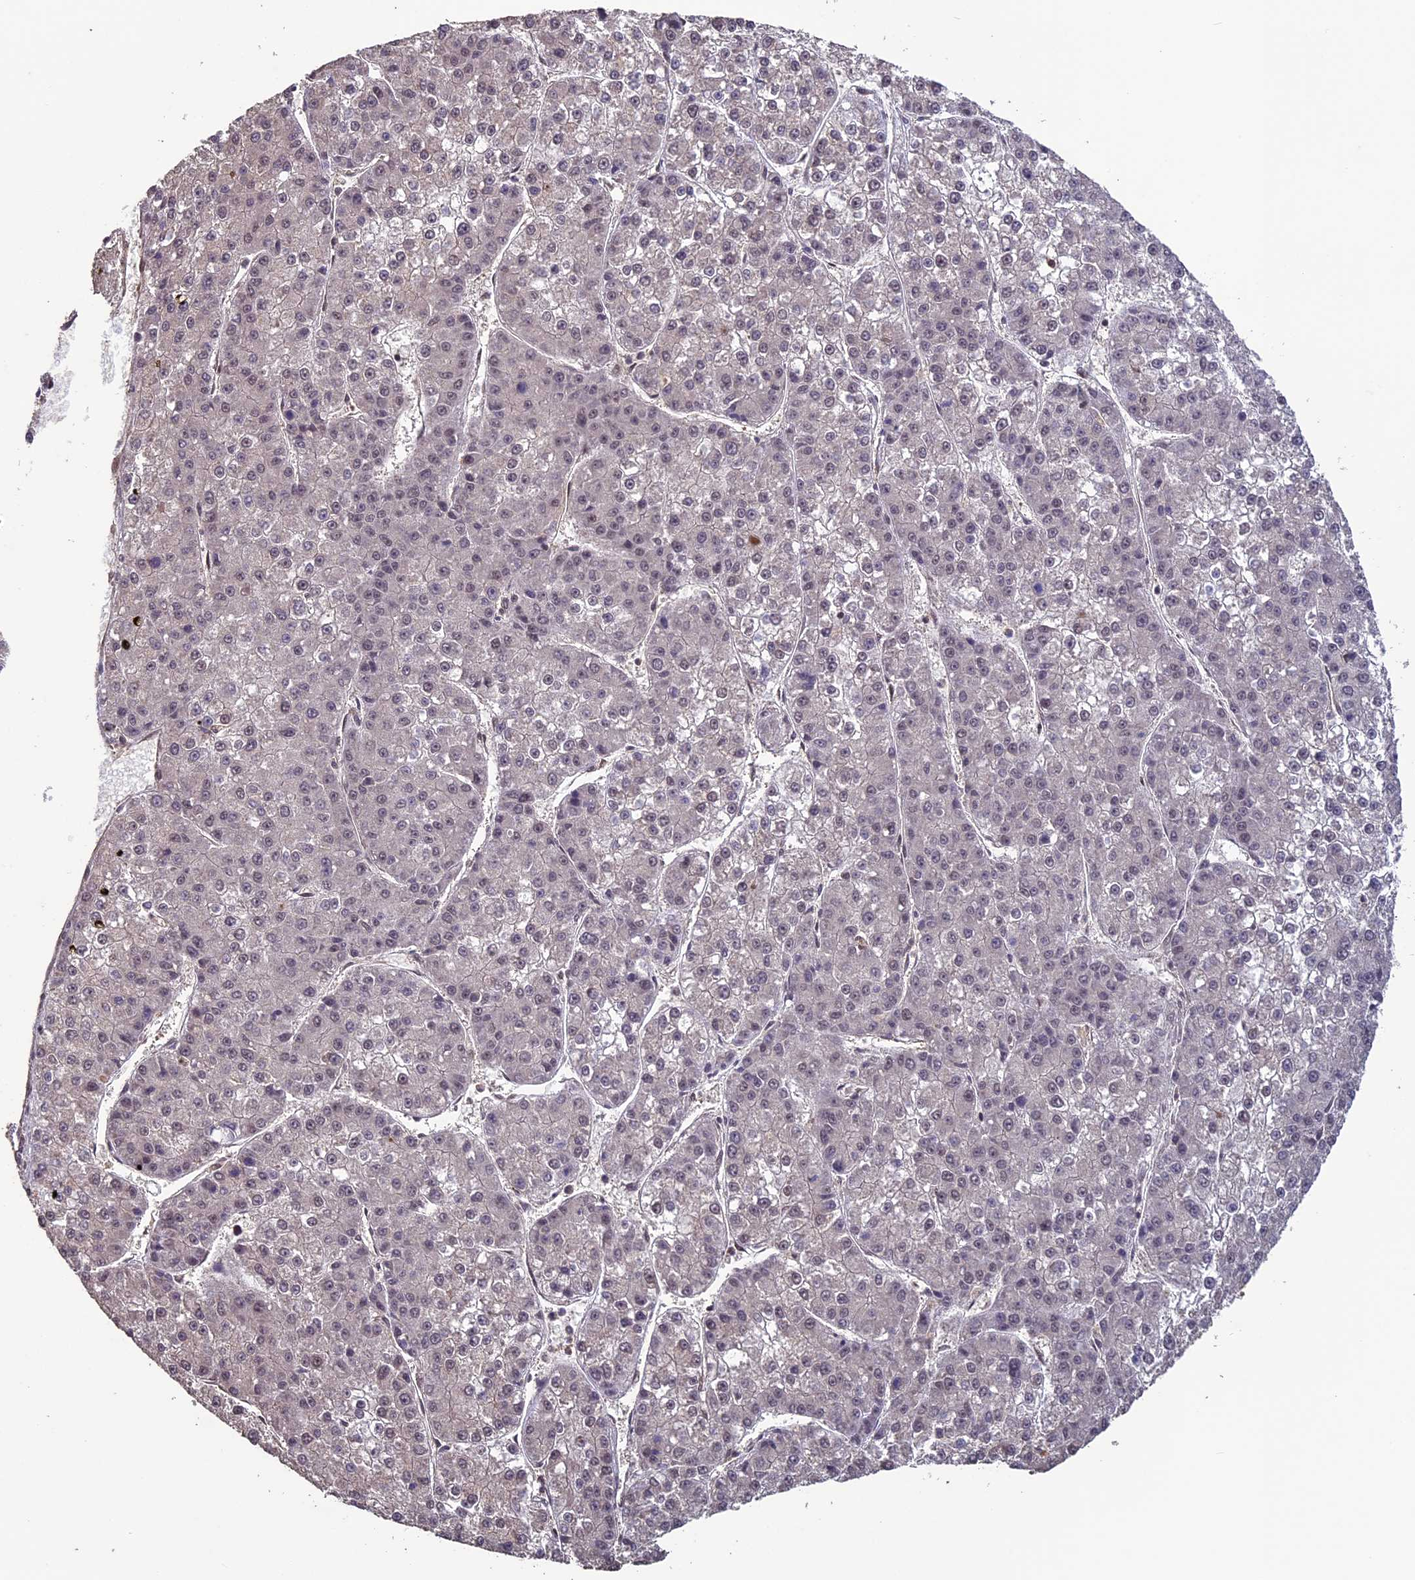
{"staining": {"intensity": "negative", "quantity": "none", "location": "none"}, "tissue": "liver cancer", "cell_type": "Tumor cells", "image_type": "cancer", "snomed": [{"axis": "morphology", "description": "Carcinoma, Hepatocellular, NOS"}, {"axis": "topography", "description": "Liver"}], "caption": "Tumor cells show no significant expression in liver cancer.", "gene": "NAE1", "patient": {"sex": "female", "age": 73}}